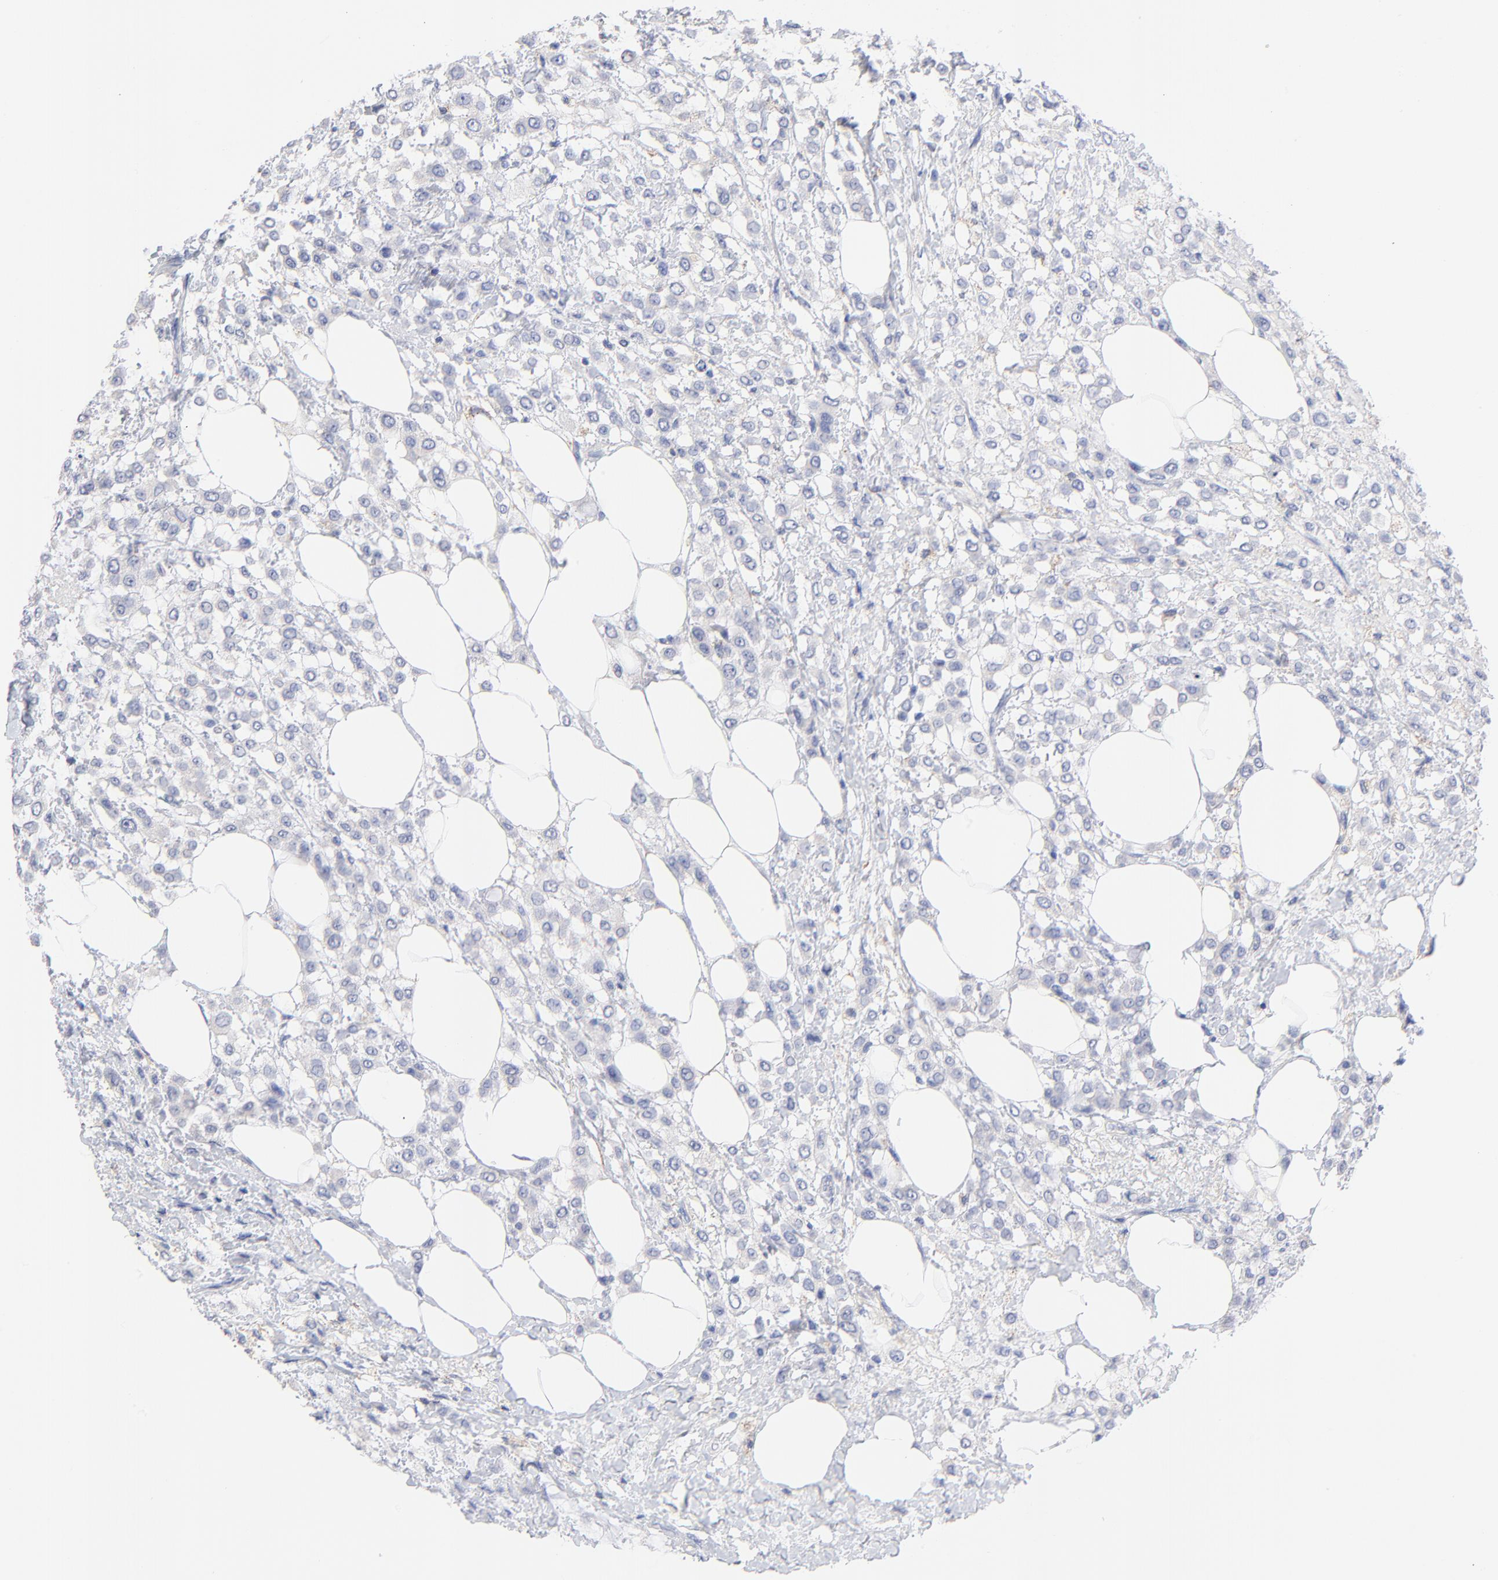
{"staining": {"intensity": "negative", "quantity": "none", "location": "none"}, "tissue": "breast cancer", "cell_type": "Tumor cells", "image_type": "cancer", "snomed": [{"axis": "morphology", "description": "Lobular carcinoma"}, {"axis": "topography", "description": "Breast"}], "caption": "IHC photomicrograph of breast lobular carcinoma stained for a protein (brown), which displays no staining in tumor cells.", "gene": "FBXO10", "patient": {"sex": "female", "age": 85}}